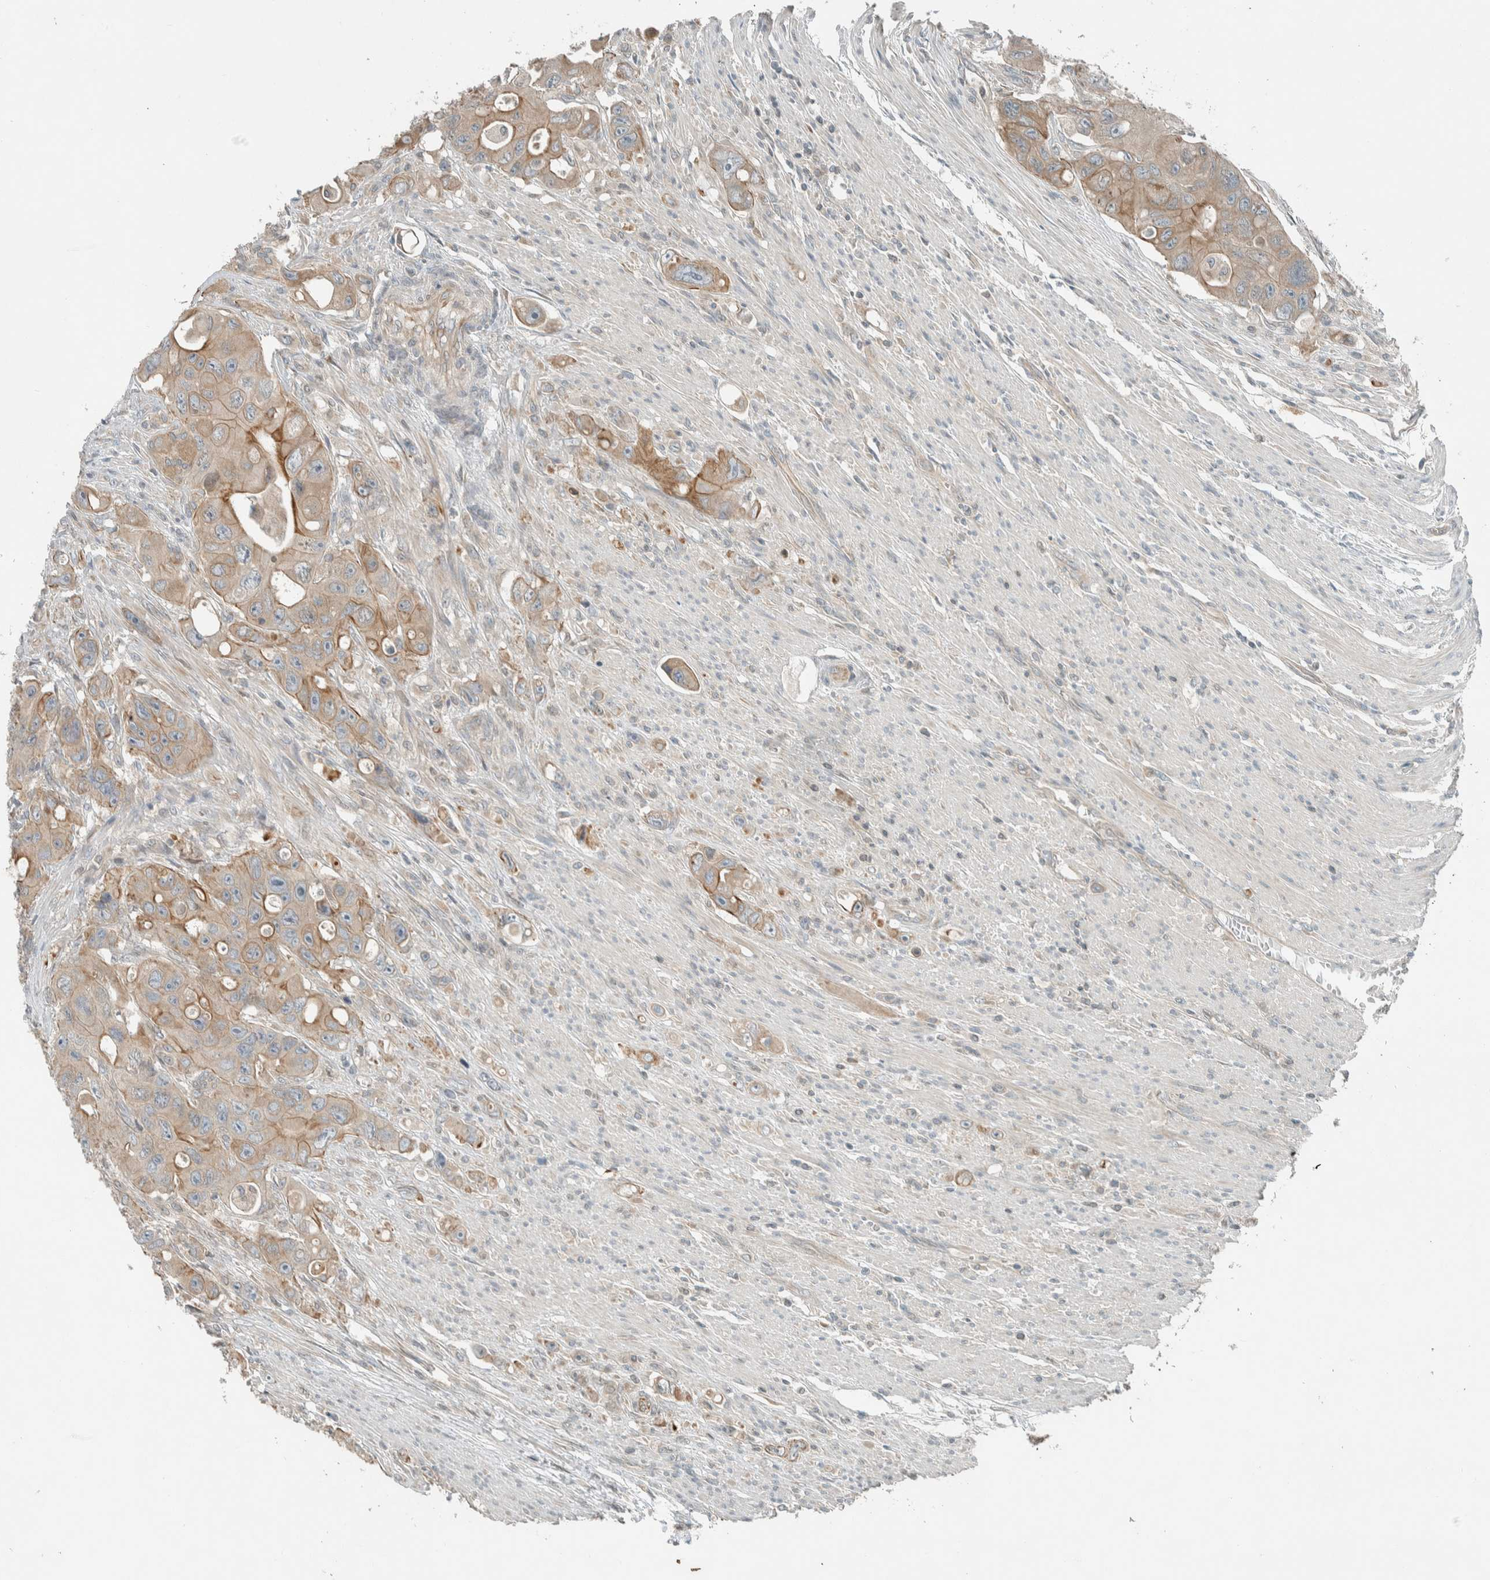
{"staining": {"intensity": "weak", "quantity": ">75%", "location": "cytoplasmic/membranous"}, "tissue": "colorectal cancer", "cell_type": "Tumor cells", "image_type": "cancer", "snomed": [{"axis": "morphology", "description": "Adenocarcinoma, NOS"}, {"axis": "topography", "description": "Colon"}], "caption": "Colorectal adenocarcinoma was stained to show a protein in brown. There is low levels of weak cytoplasmic/membranous positivity in approximately >75% of tumor cells.", "gene": "SEL1L", "patient": {"sex": "female", "age": 46}}